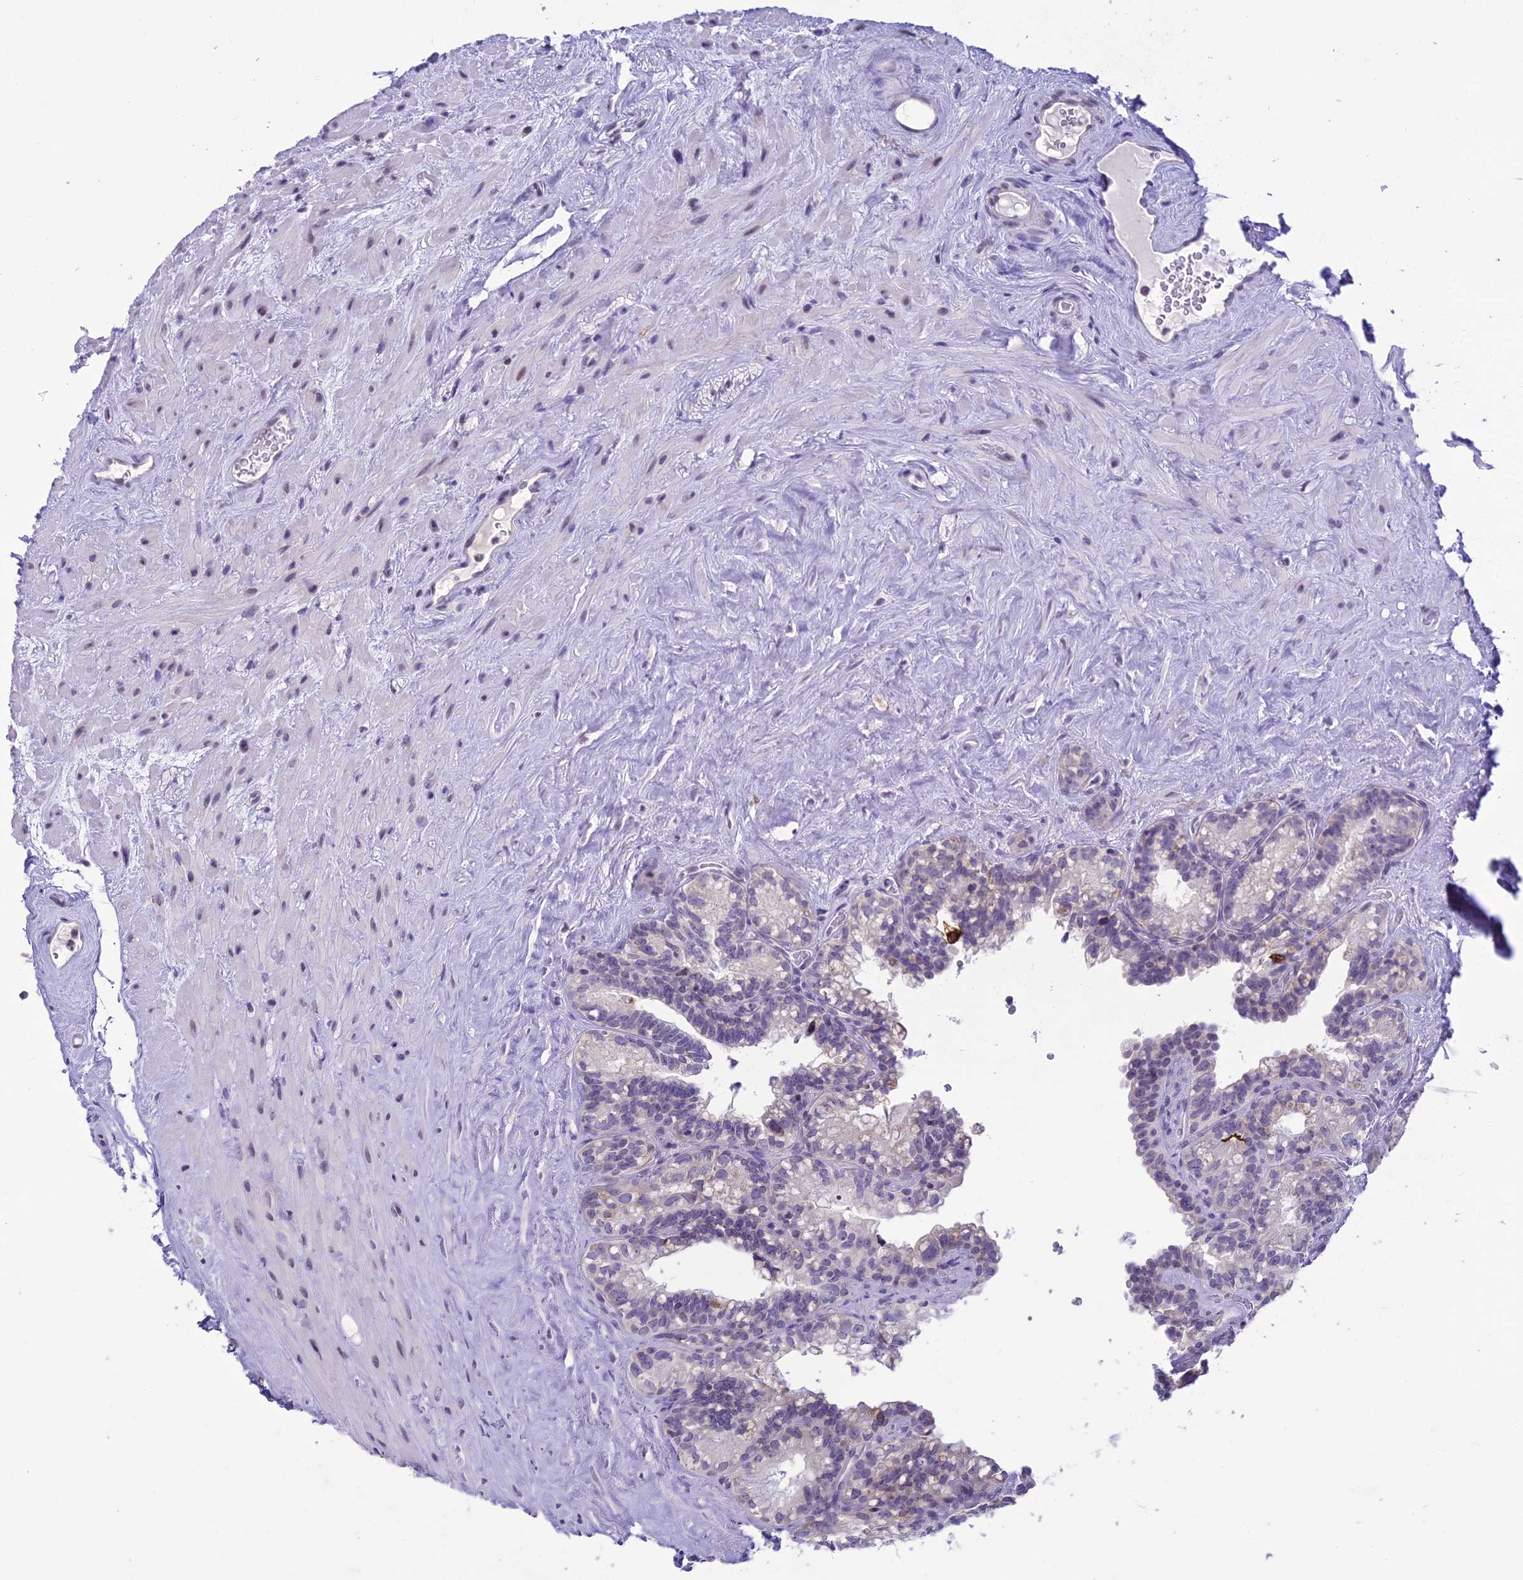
{"staining": {"intensity": "weak", "quantity": "<25%", "location": "cytoplasmic/membranous"}, "tissue": "seminal vesicle", "cell_type": "Glandular cells", "image_type": "normal", "snomed": [{"axis": "morphology", "description": "Normal tissue, NOS"}, {"axis": "topography", "description": "Prostate"}, {"axis": "topography", "description": "Seminal veicle"}], "caption": "Immunohistochemical staining of benign human seminal vesicle exhibits no significant positivity in glandular cells.", "gene": "RPS26", "patient": {"sex": "male", "age": 79}}